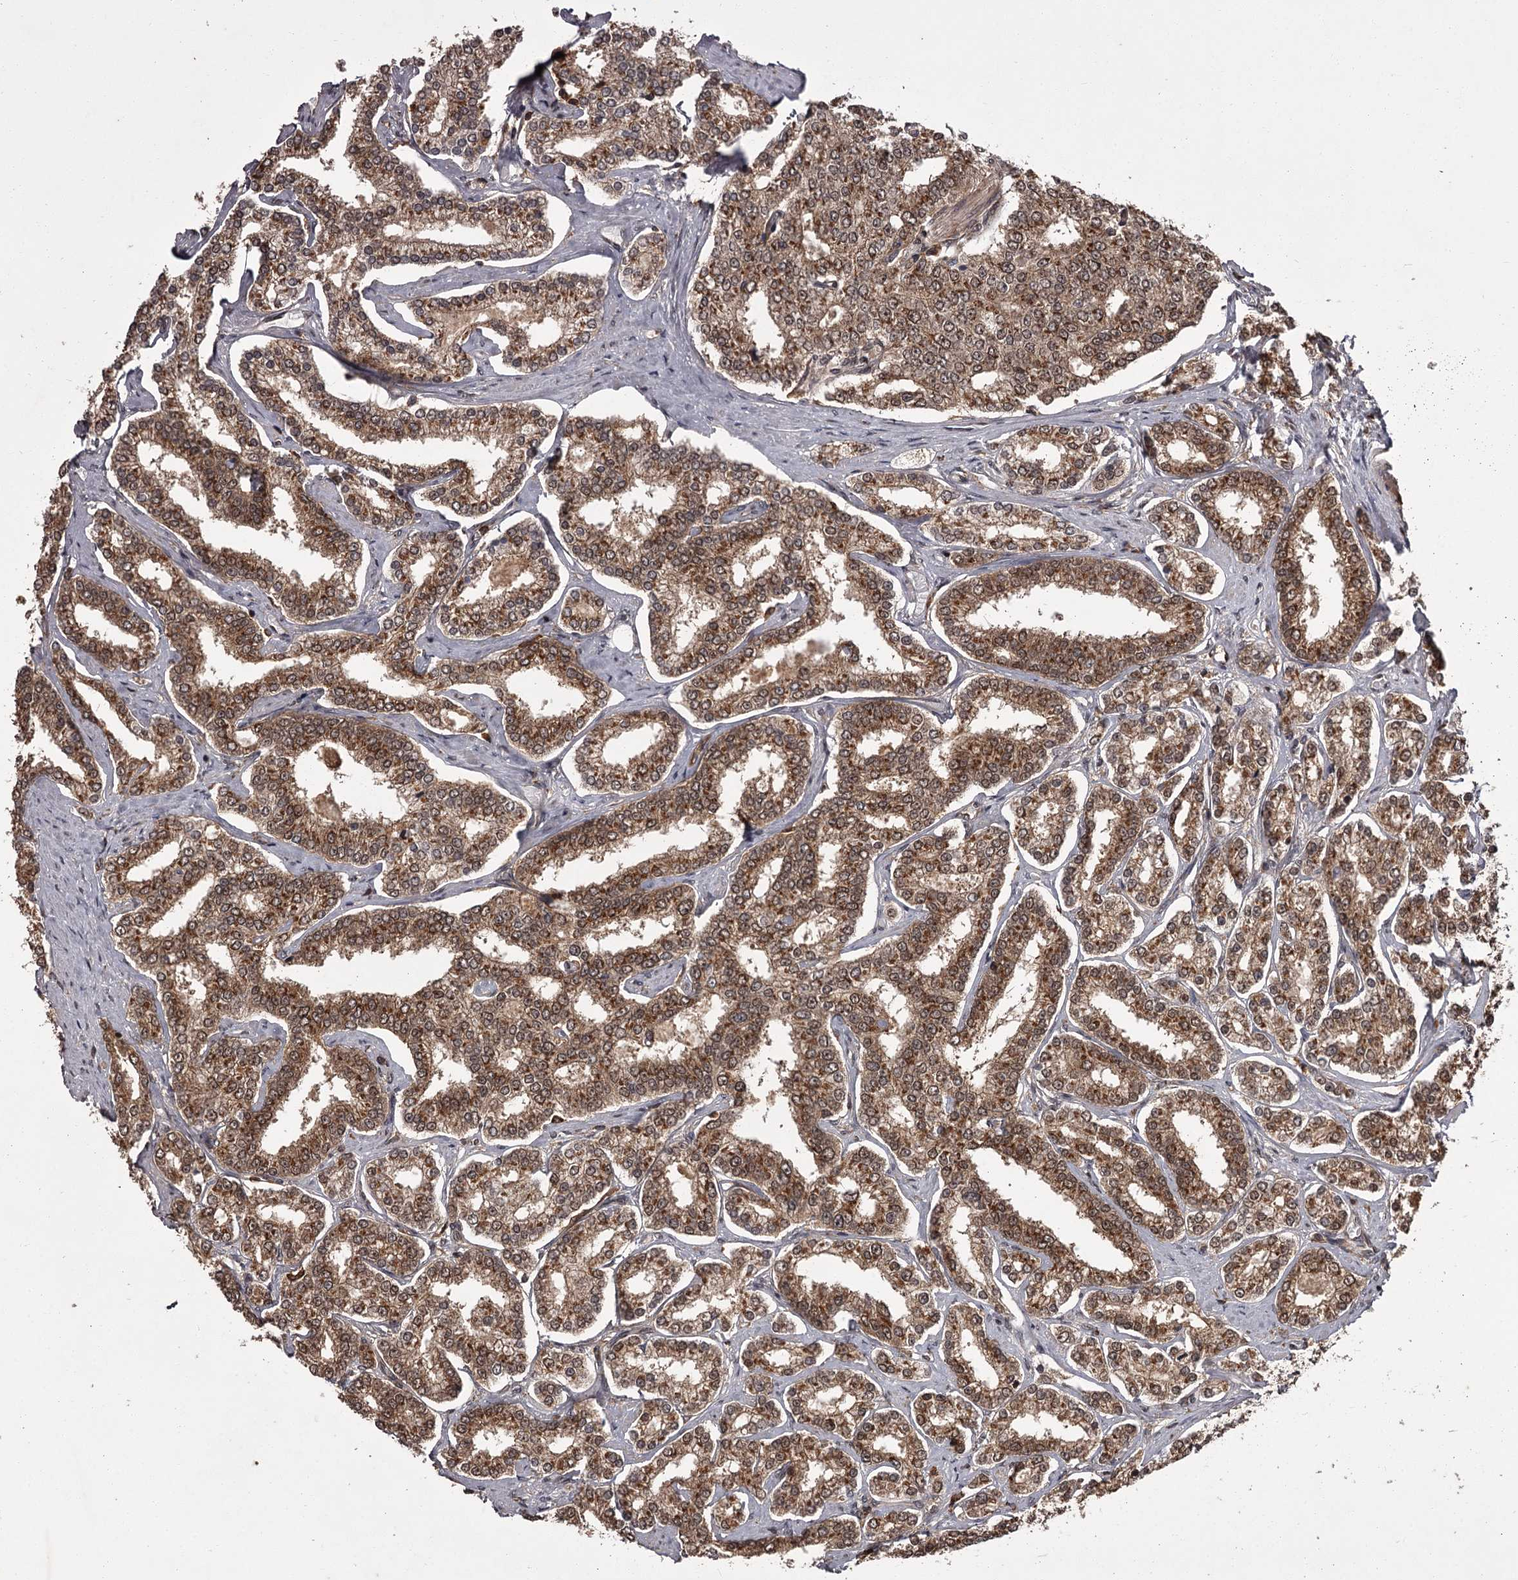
{"staining": {"intensity": "moderate", "quantity": ">75%", "location": "cytoplasmic/membranous,nuclear"}, "tissue": "prostate cancer", "cell_type": "Tumor cells", "image_type": "cancer", "snomed": [{"axis": "morphology", "description": "Normal tissue, NOS"}, {"axis": "morphology", "description": "Adenocarcinoma, High grade"}, {"axis": "topography", "description": "Prostate"}], "caption": "Tumor cells display medium levels of moderate cytoplasmic/membranous and nuclear staining in approximately >75% of cells in prostate cancer.", "gene": "TBC1D23", "patient": {"sex": "male", "age": 83}}